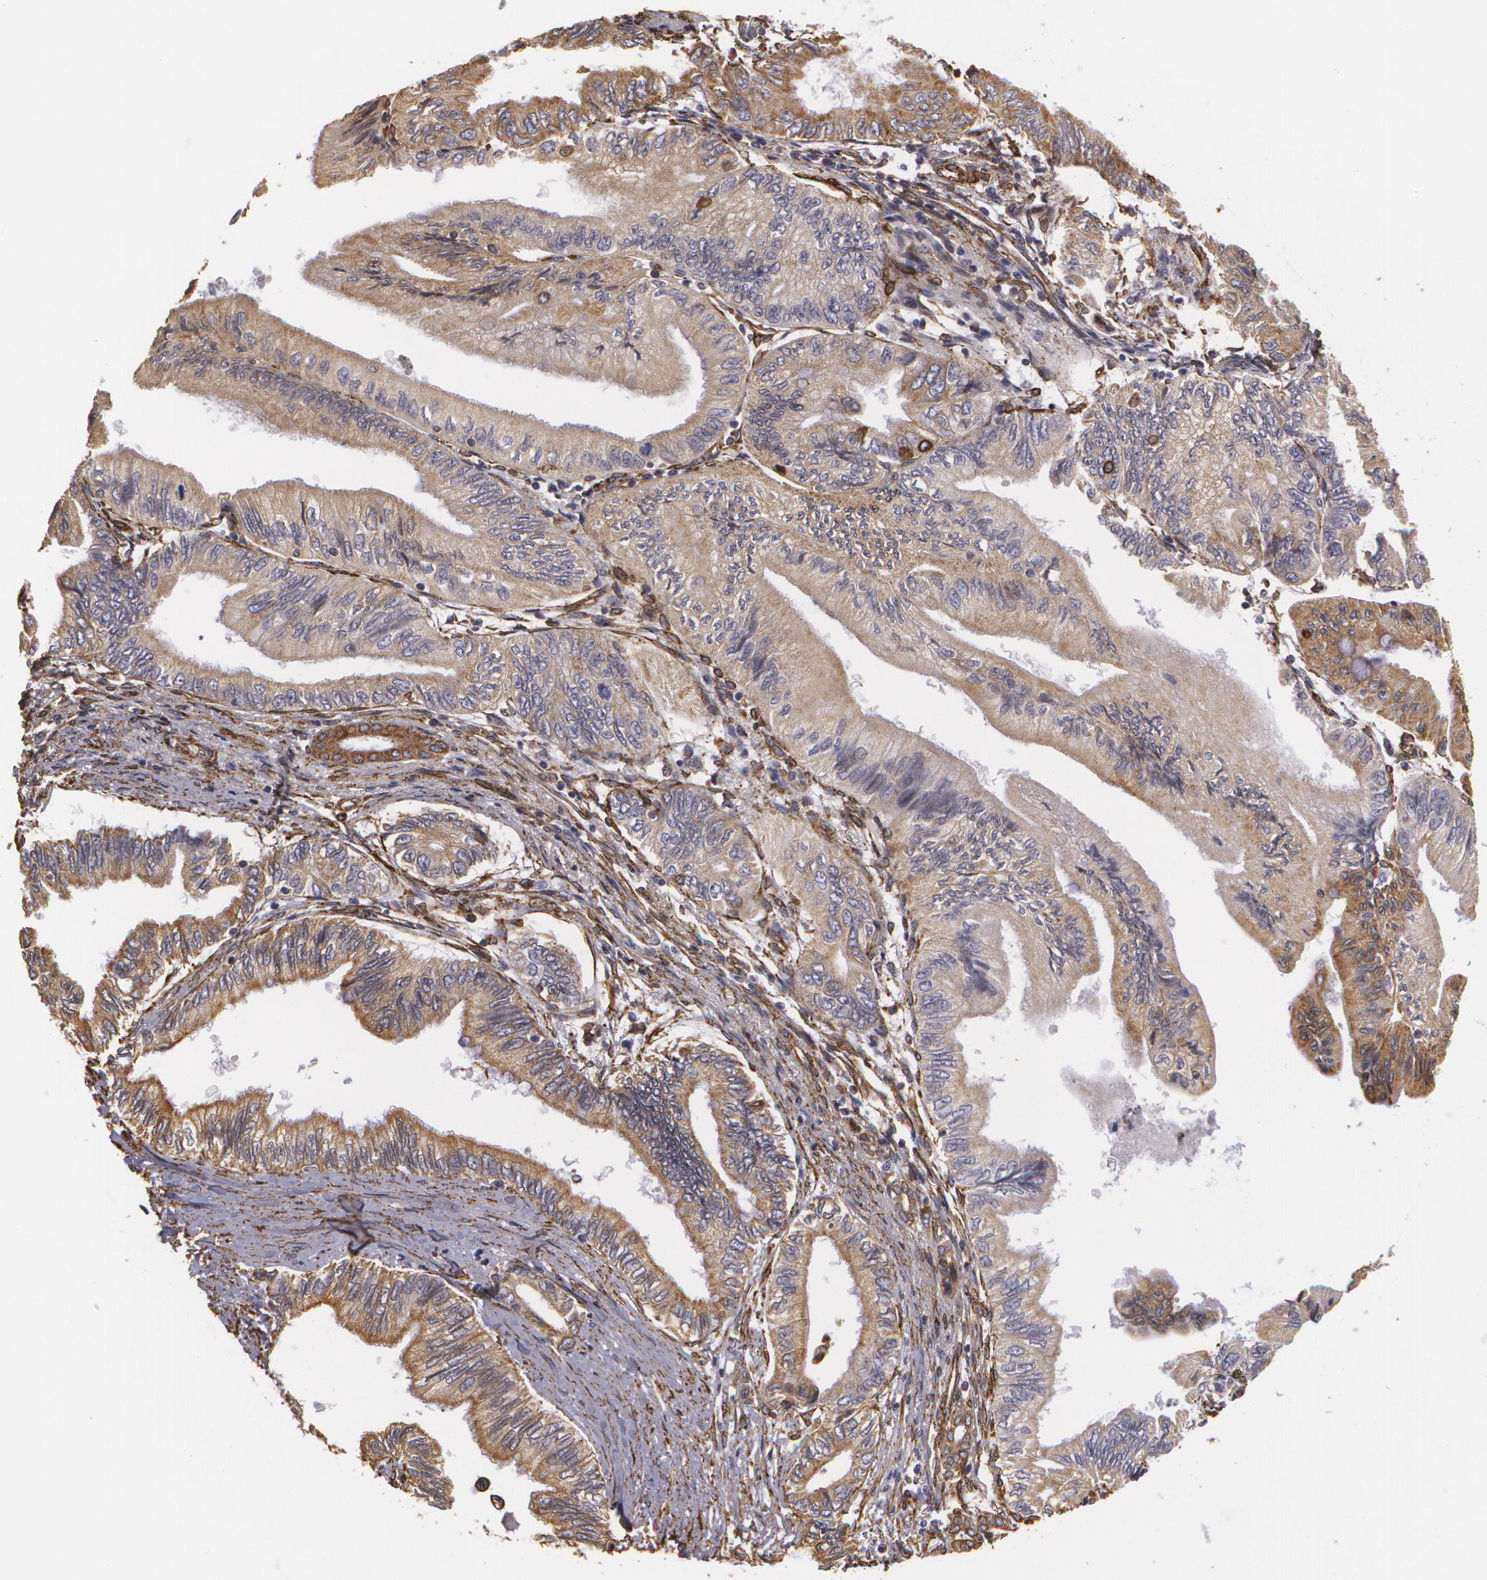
{"staining": {"intensity": "moderate", "quantity": ">75%", "location": "cytoplasmic/membranous"}, "tissue": "pancreatic cancer", "cell_type": "Tumor cells", "image_type": "cancer", "snomed": [{"axis": "morphology", "description": "Adenocarcinoma, NOS"}, {"axis": "topography", "description": "Pancreas"}], "caption": "Tumor cells demonstrate medium levels of moderate cytoplasmic/membranous staining in about >75% of cells in pancreatic adenocarcinoma. Immunohistochemistry (ihc) stains the protein of interest in brown and the nuclei are stained blue.", "gene": "CYB5R3", "patient": {"sex": "female", "age": 66}}